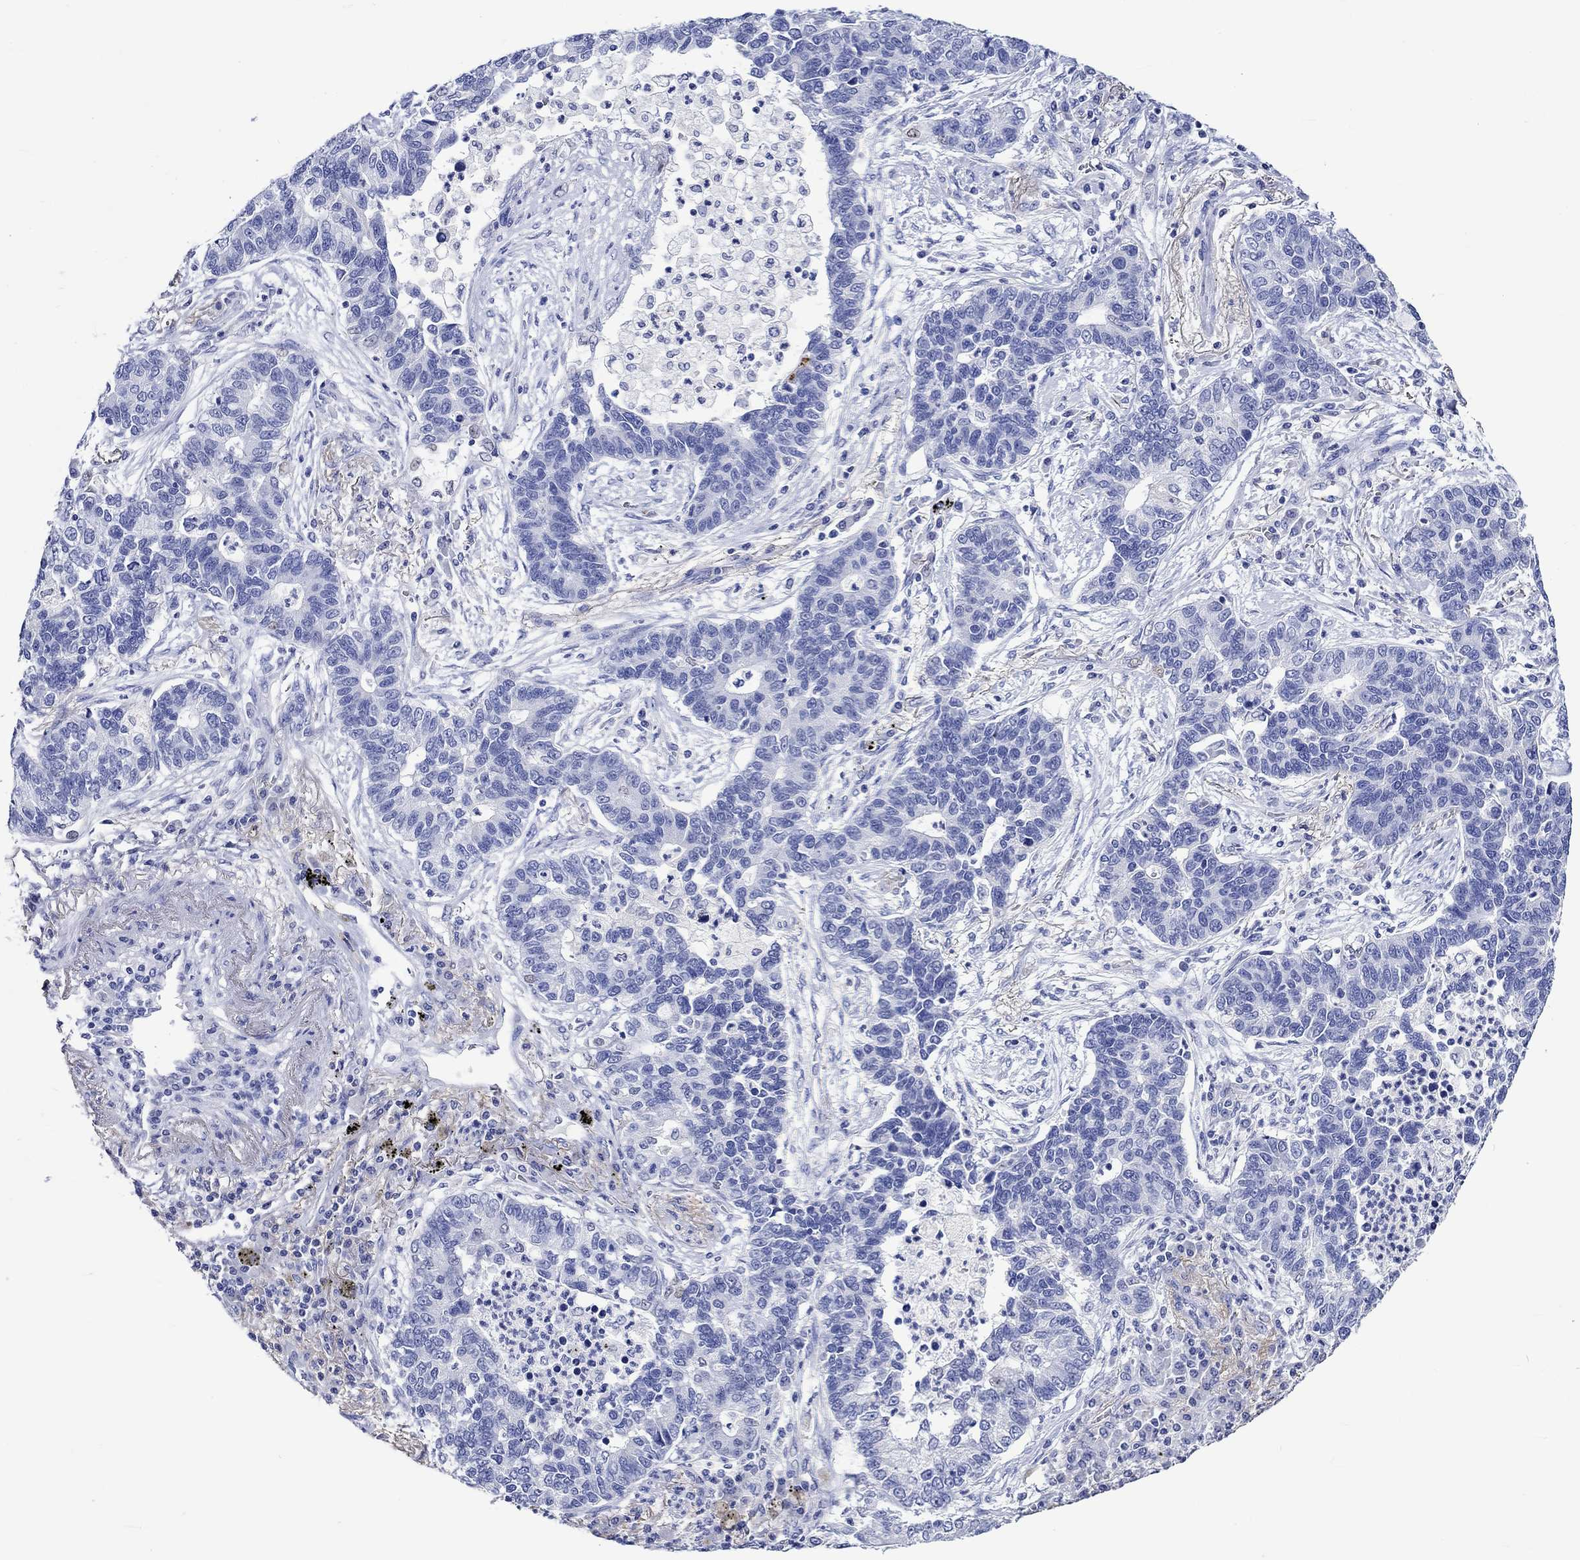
{"staining": {"intensity": "negative", "quantity": "none", "location": "none"}, "tissue": "lung cancer", "cell_type": "Tumor cells", "image_type": "cancer", "snomed": [{"axis": "morphology", "description": "Adenocarcinoma, NOS"}, {"axis": "topography", "description": "Lung"}], "caption": "Lung cancer (adenocarcinoma) was stained to show a protein in brown. There is no significant staining in tumor cells.", "gene": "KLHL35", "patient": {"sex": "female", "age": 57}}